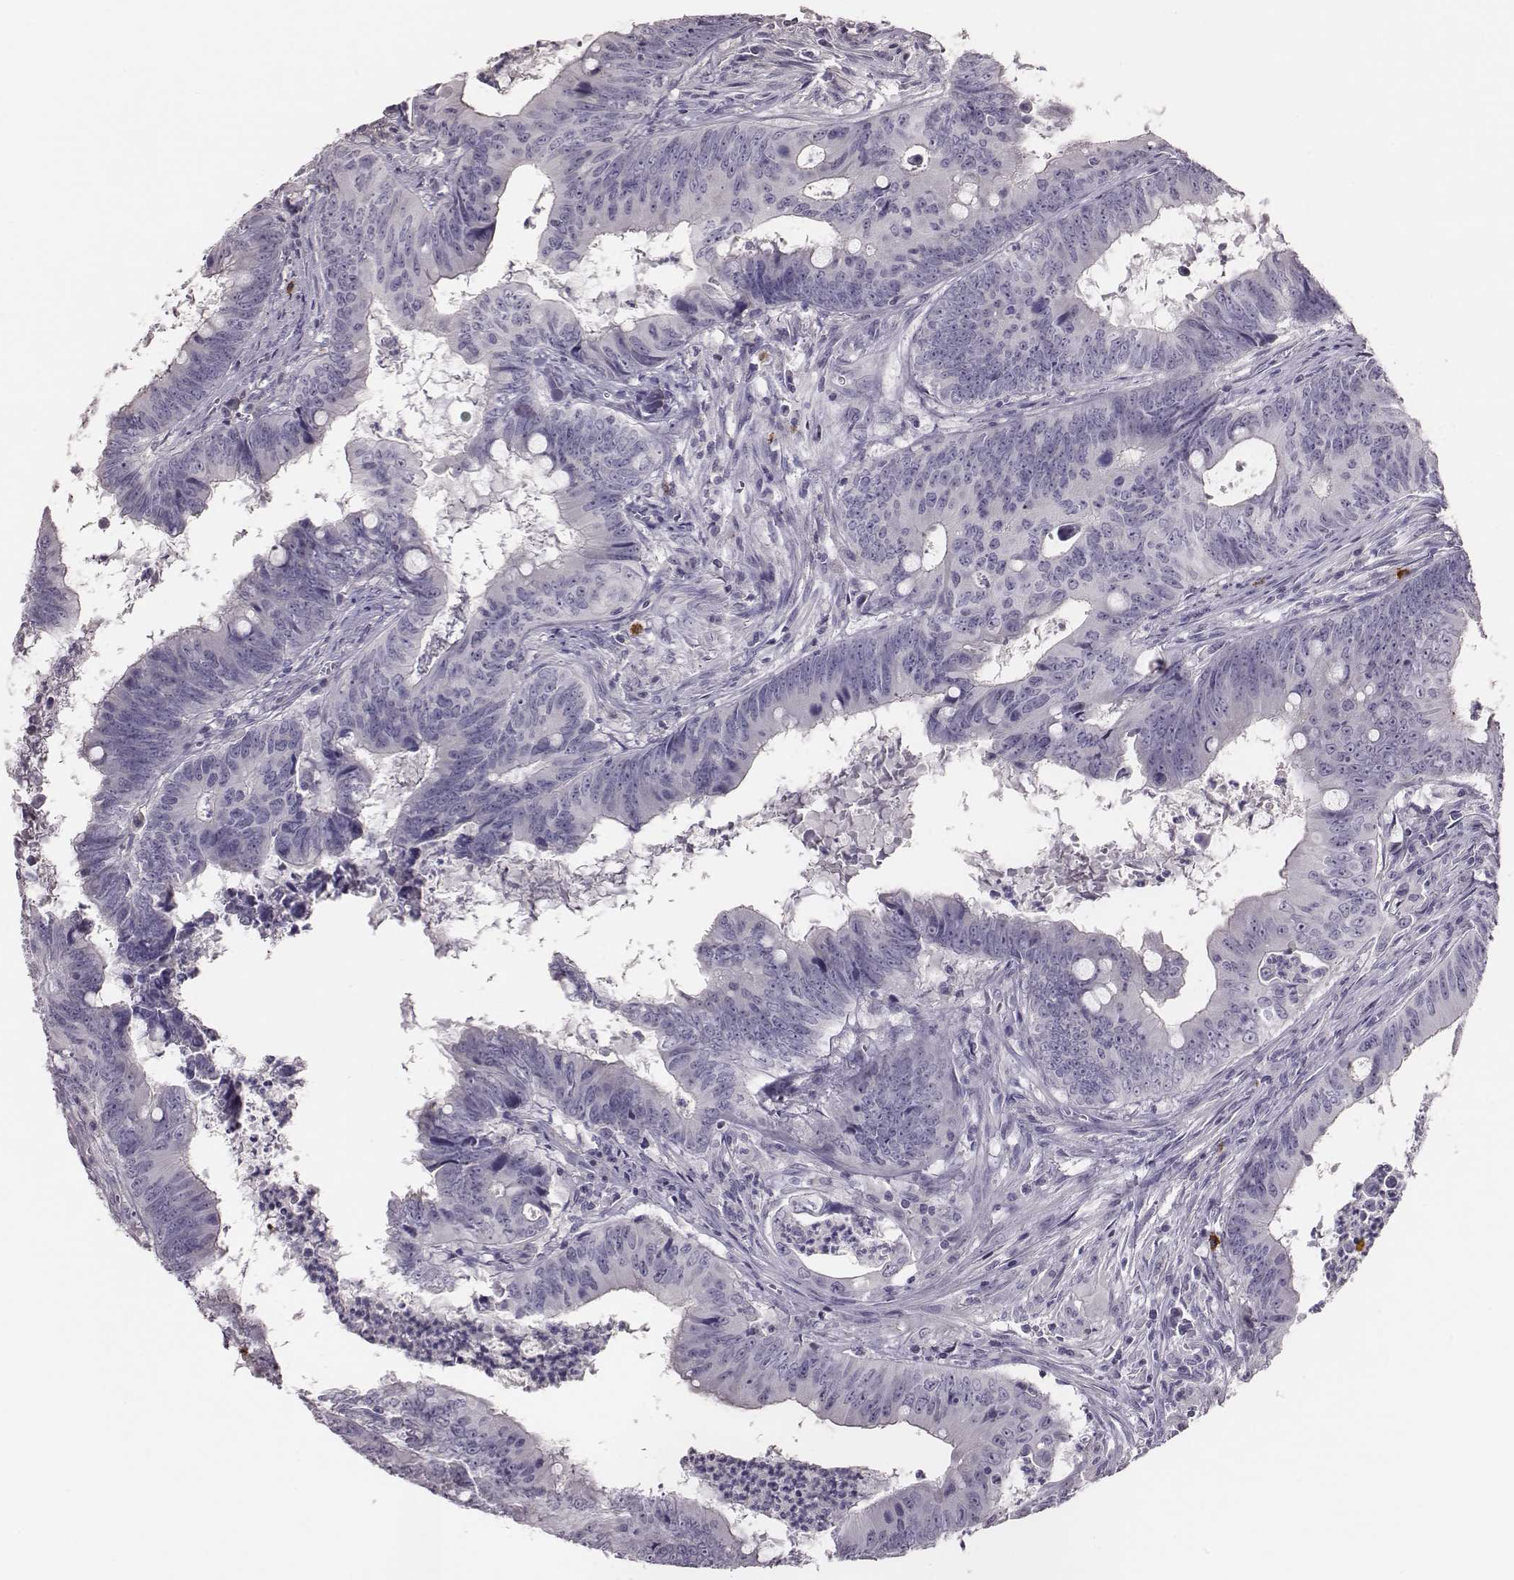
{"staining": {"intensity": "negative", "quantity": "none", "location": "none"}, "tissue": "colorectal cancer", "cell_type": "Tumor cells", "image_type": "cancer", "snomed": [{"axis": "morphology", "description": "Adenocarcinoma, NOS"}, {"axis": "topography", "description": "Colon"}], "caption": "IHC photomicrograph of human colorectal cancer stained for a protein (brown), which shows no positivity in tumor cells. The staining is performed using DAB brown chromogen with nuclei counter-stained in using hematoxylin.", "gene": "P2RY10", "patient": {"sex": "female", "age": 82}}